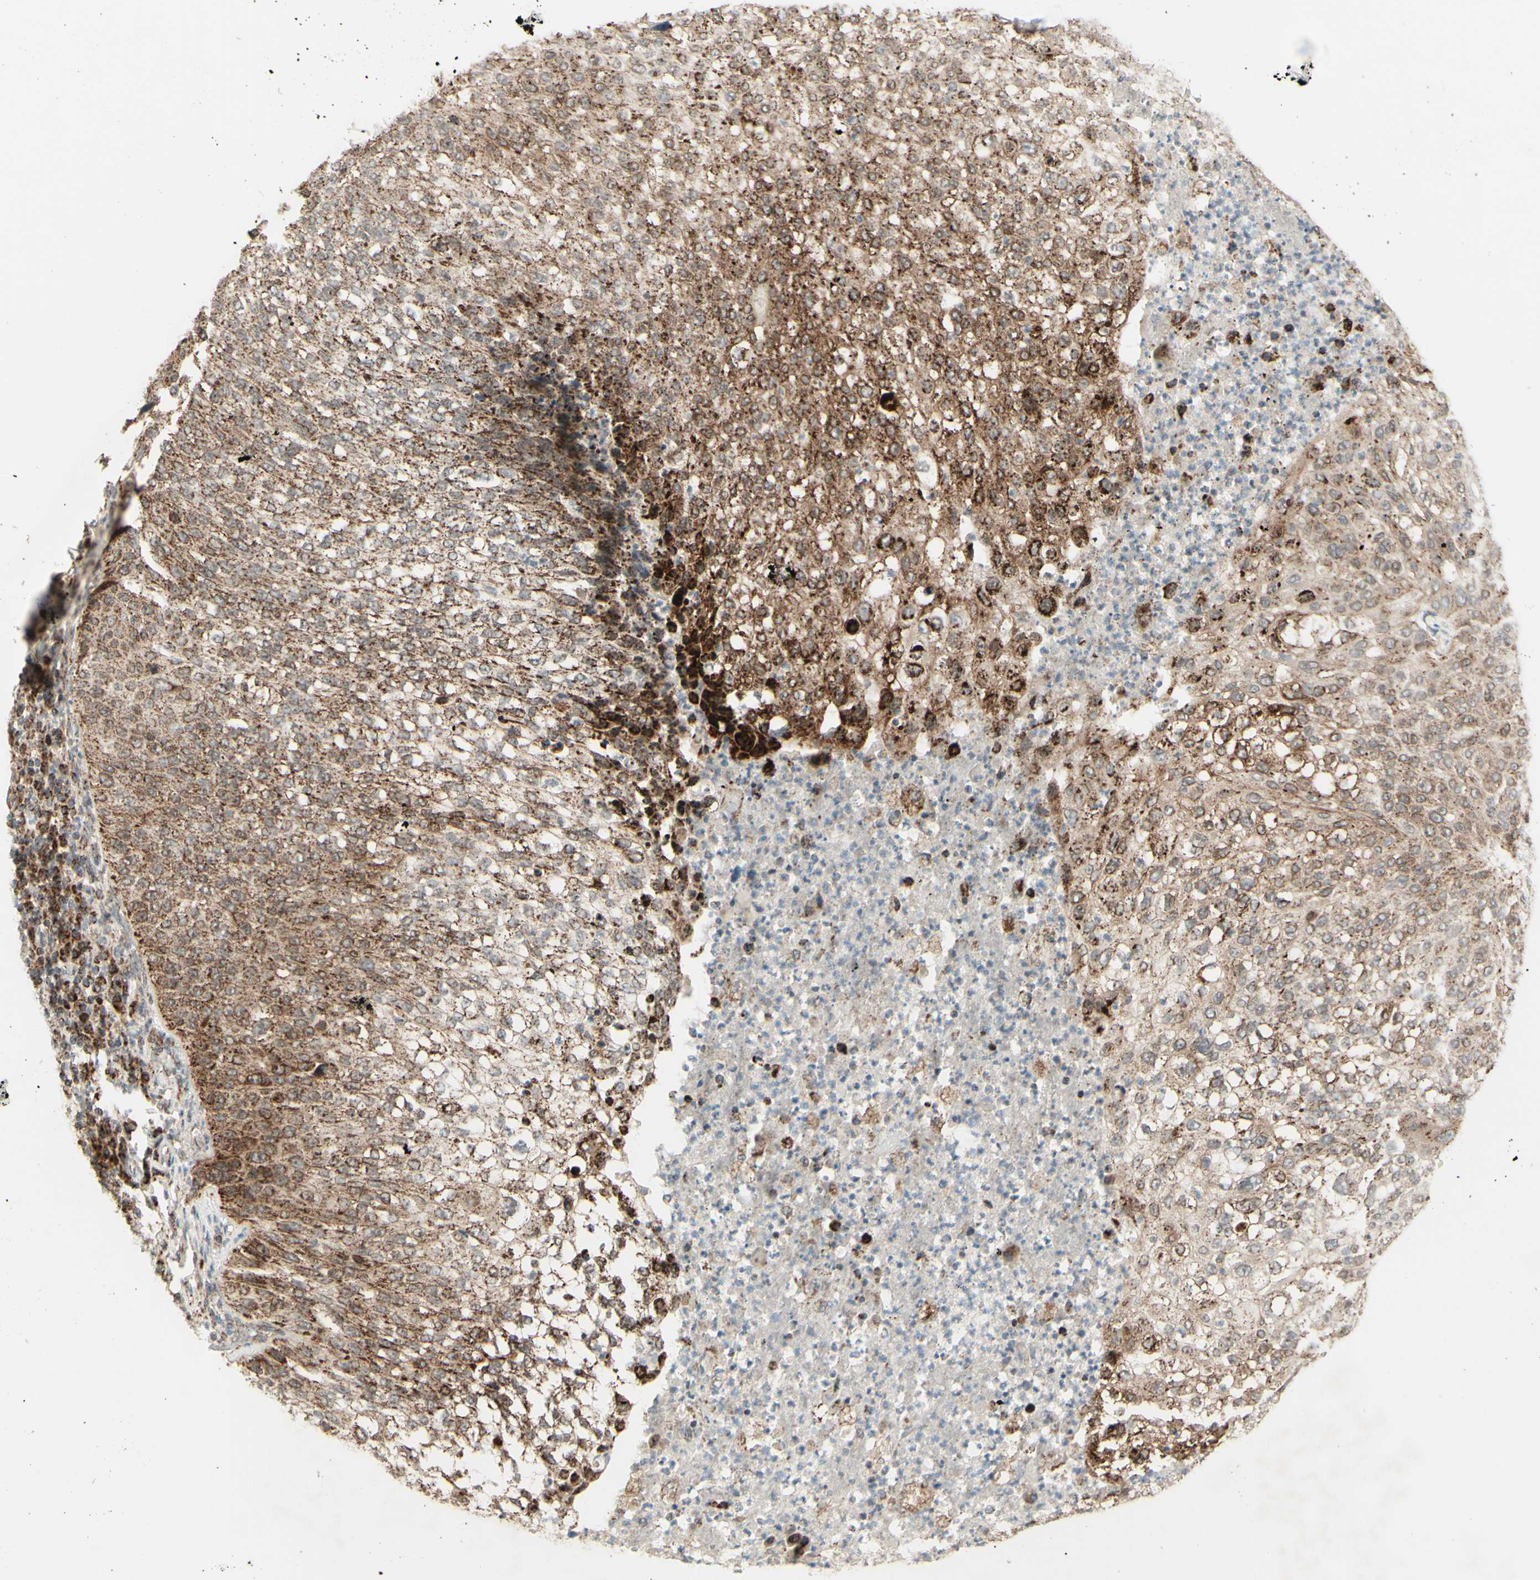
{"staining": {"intensity": "moderate", "quantity": ">75%", "location": "cytoplasmic/membranous"}, "tissue": "lung cancer", "cell_type": "Tumor cells", "image_type": "cancer", "snomed": [{"axis": "morphology", "description": "Inflammation, NOS"}, {"axis": "morphology", "description": "Squamous cell carcinoma, NOS"}, {"axis": "topography", "description": "Lymph node"}, {"axis": "topography", "description": "Soft tissue"}, {"axis": "topography", "description": "Lung"}], "caption": "Immunohistochemistry photomicrograph of neoplastic tissue: human lung cancer stained using immunohistochemistry (IHC) shows medium levels of moderate protein expression localized specifically in the cytoplasmic/membranous of tumor cells, appearing as a cytoplasmic/membranous brown color.", "gene": "DHRS3", "patient": {"sex": "male", "age": 66}}